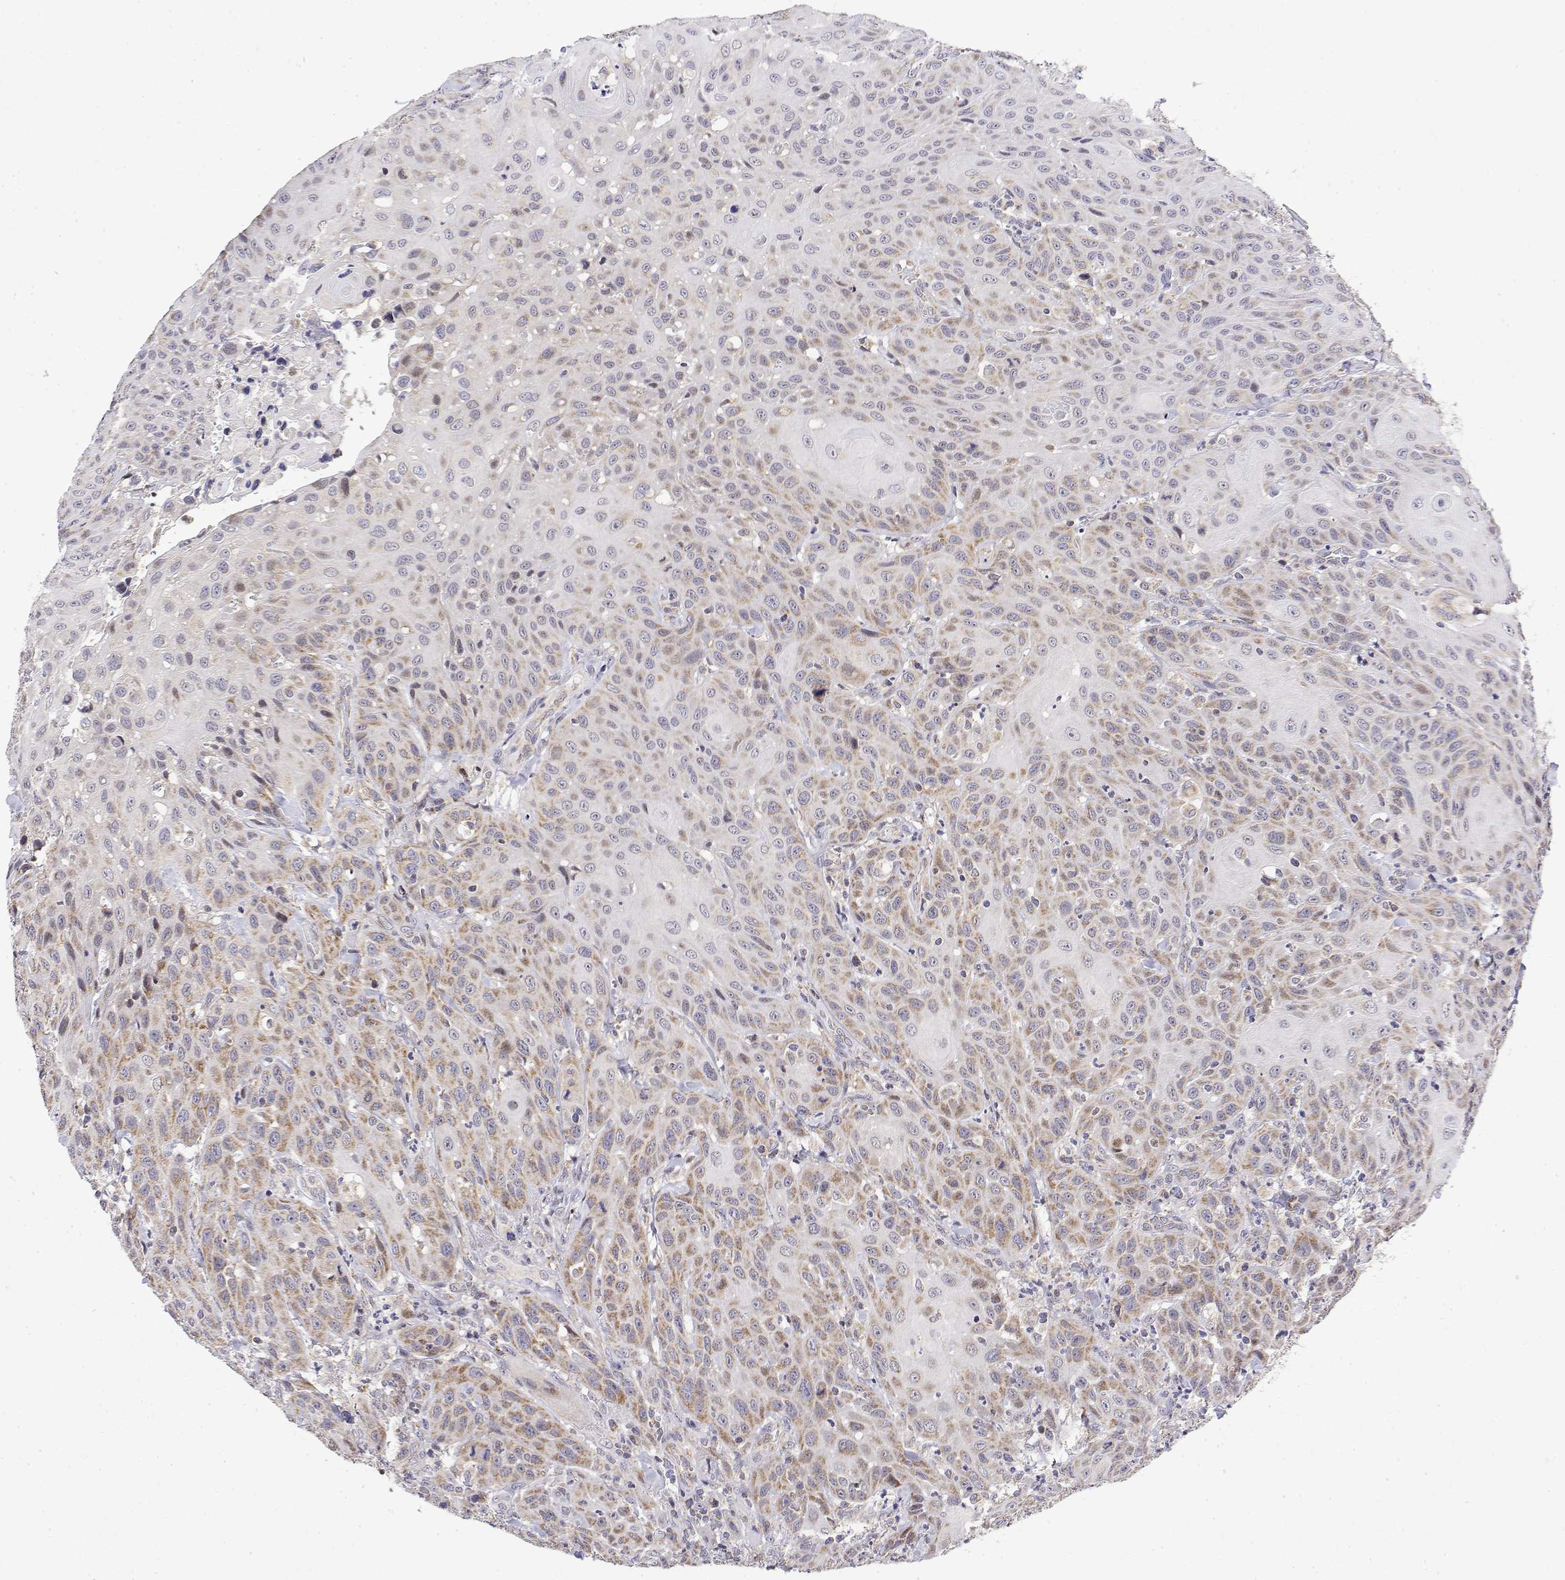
{"staining": {"intensity": "weak", "quantity": ">75%", "location": "cytoplasmic/membranous"}, "tissue": "head and neck cancer", "cell_type": "Tumor cells", "image_type": "cancer", "snomed": [{"axis": "morphology", "description": "Normal tissue, NOS"}, {"axis": "morphology", "description": "Squamous cell carcinoma, NOS"}, {"axis": "topography", "description": "Oral tissue"}, {"axis": "topography", "description": "Tounge, NOS"}, {"axis": "topography", "description": "Head-Neck"}], "caption": "Head and neck cancer stained with IHC displays weak cytoplasmic/membranous positivity in approximately >75% of tumor cells.", "gene": "GADD45GIP1", "patient": {"sex": "male", "age": 62}}